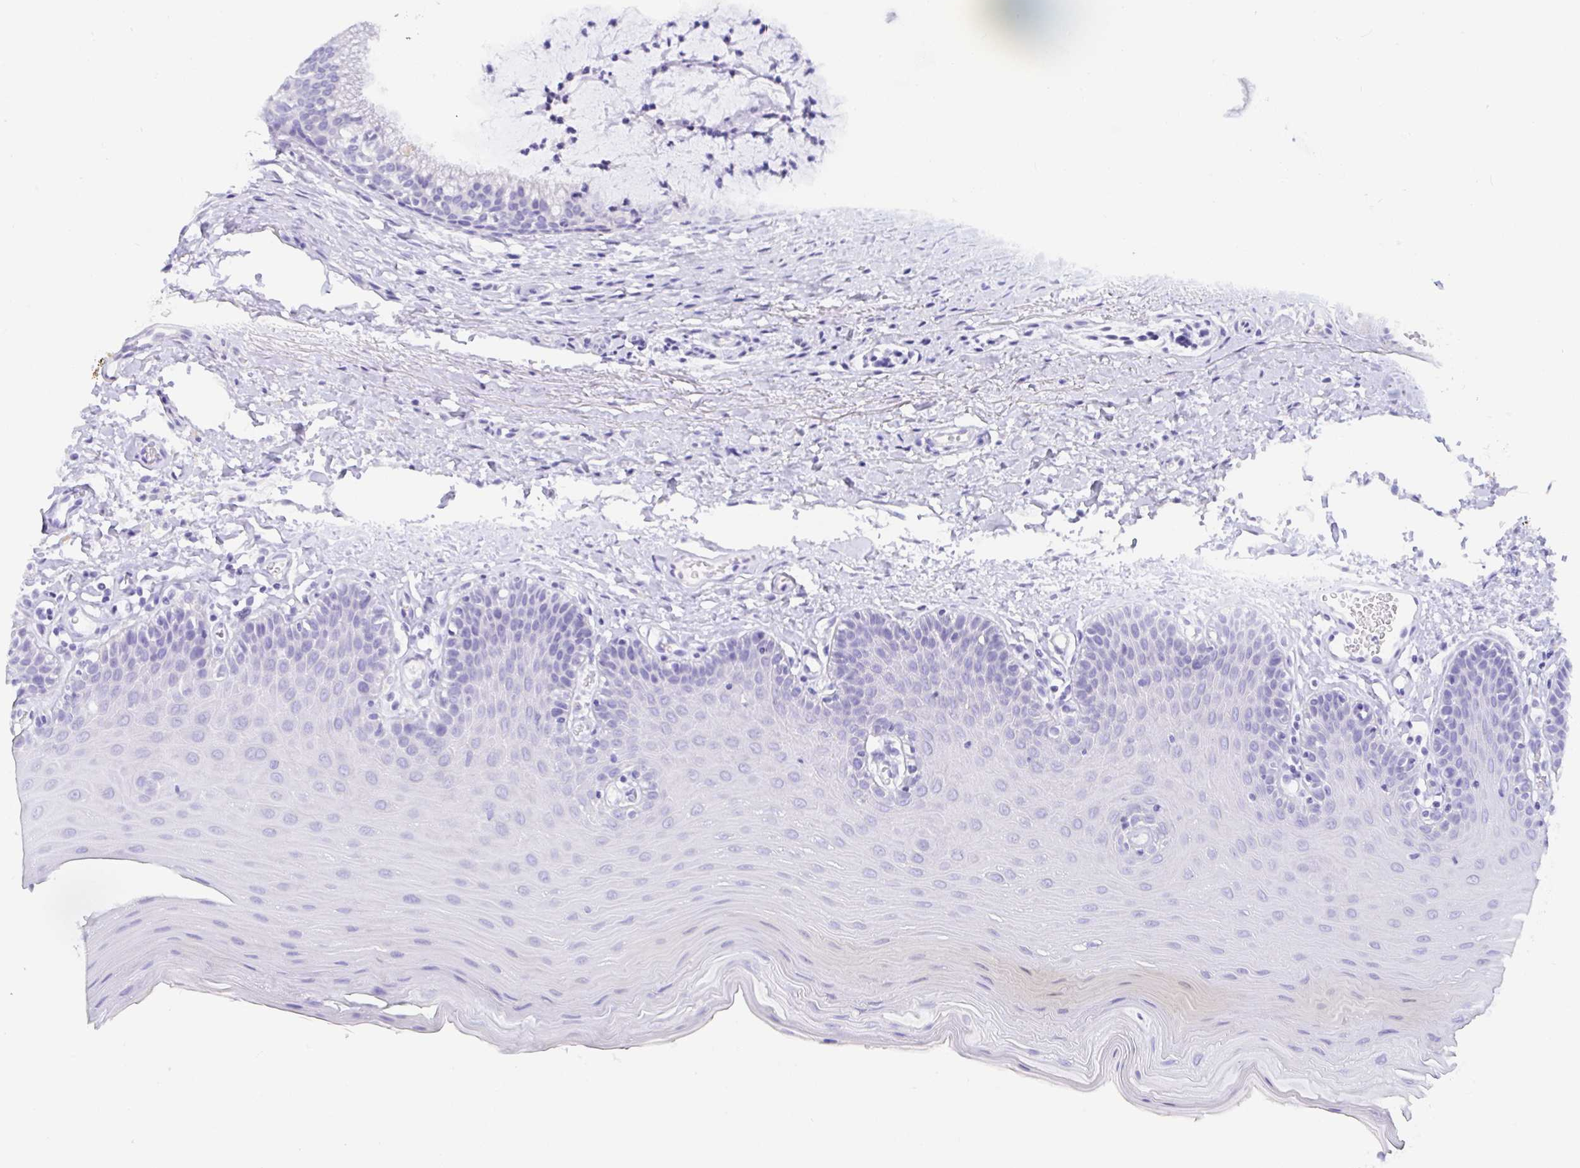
{"staining": {"intensity": "negative", "quantity": "none", "location": "none"}, "tissue": "oral mucosa", "cell_type": "Squamous epithelial cells", "image_type": "normal", "snomed": [{"axis": "morphology", "description": "Normal tissue, NOS"}, {"axis": "morphology", "description": "Adenocarcinoma, NOS"}, {"axis": "topography", "description": "Oral tissue"}, {"axis": "topography", "description": "Head-Neck"}], "caption": "Immunohistochemistry (IHC) of unremarkable oral mucosa reveals no expression in squamous epithelial cells.", "gene": "PAX8", "patient": {"sex": "female", "age": 57}}